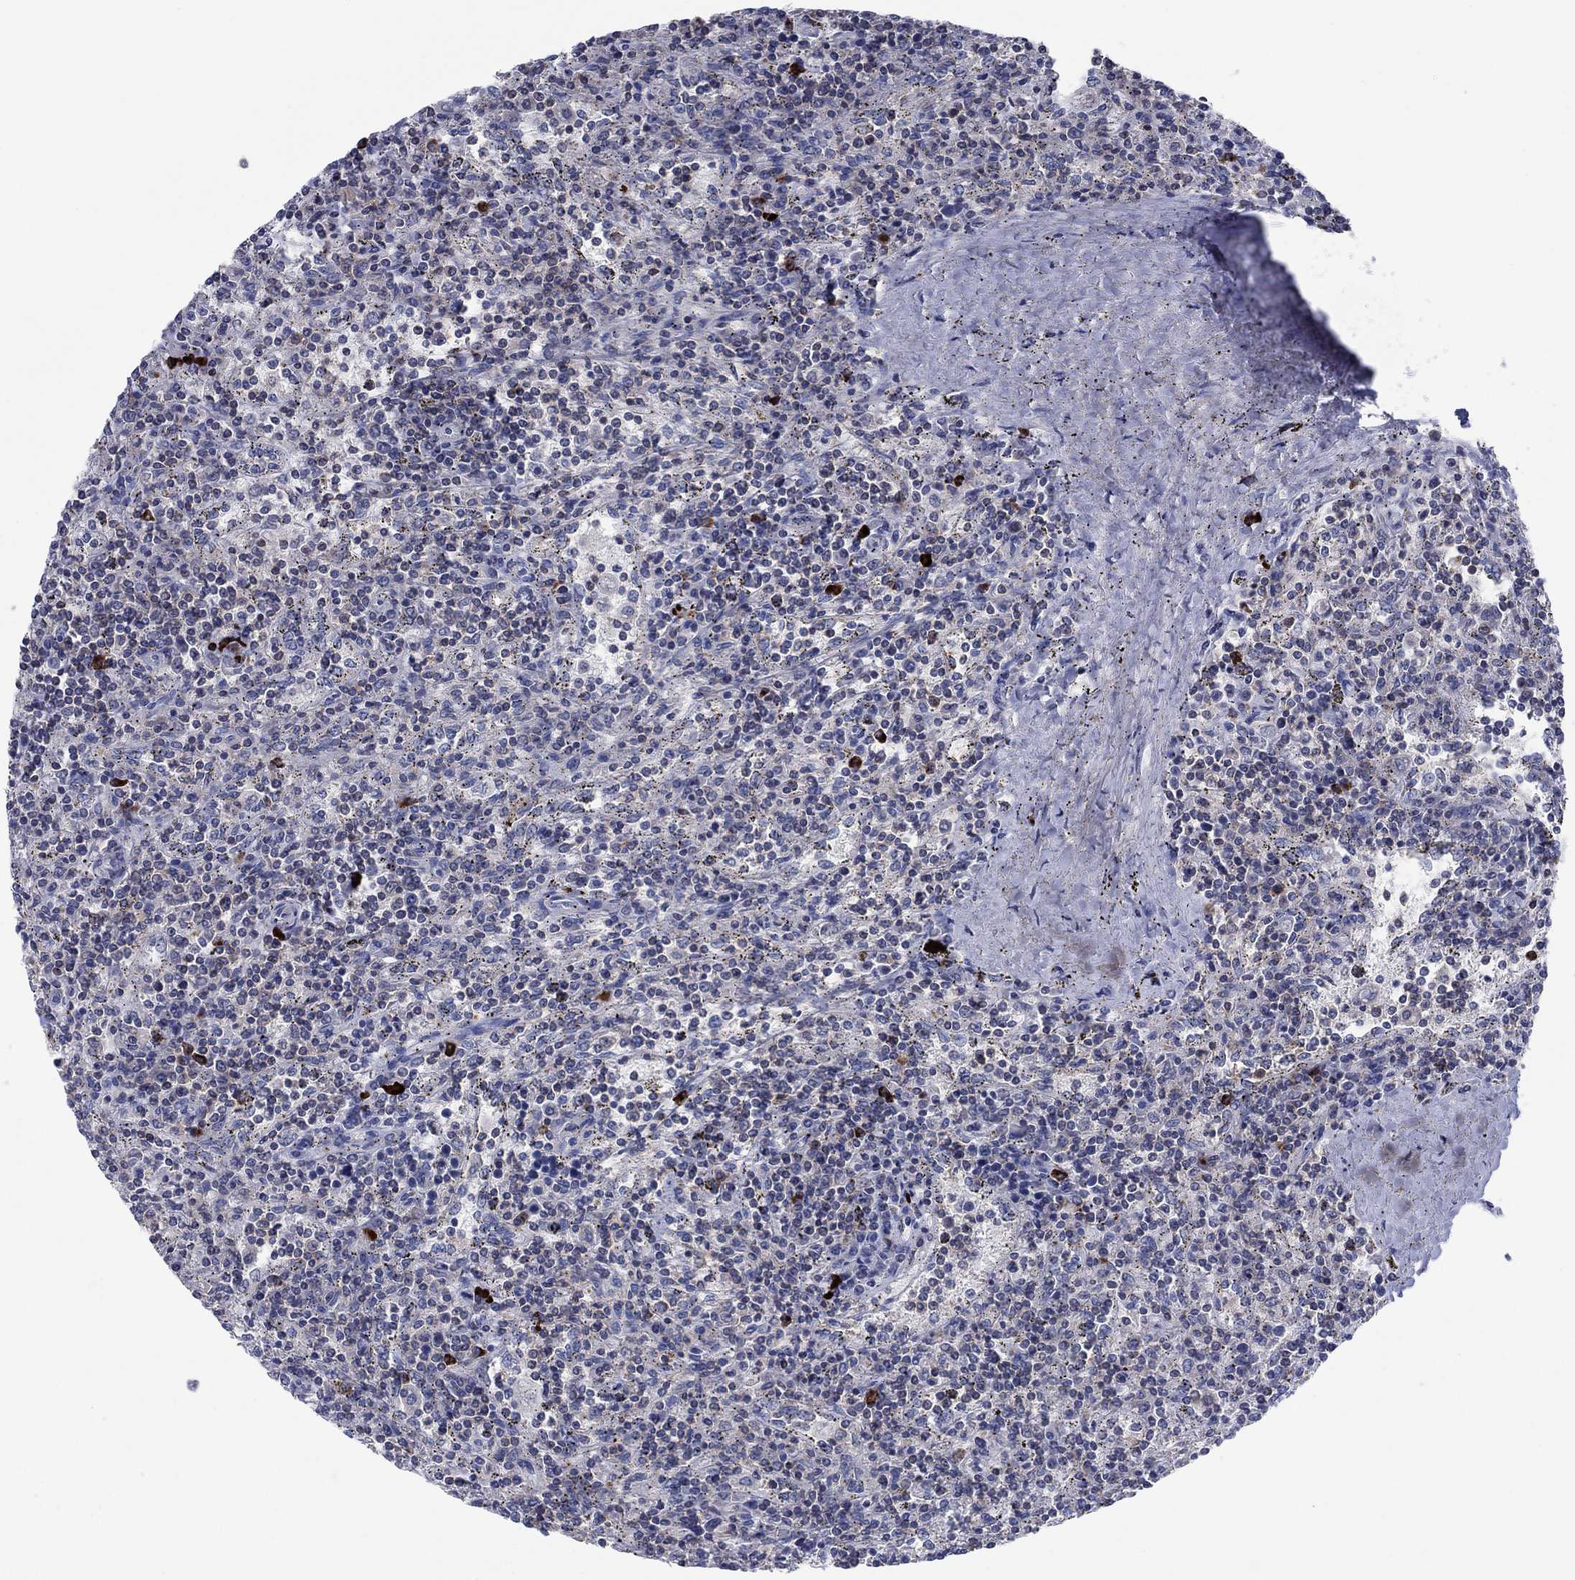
{"staining": {"intensity": "negative", "quantity": "none", "location": "none"}, "tissue": "lymphoma", "cell_type": "Tumor cells", "image_type": "cancer", "snomed": [{"axis": "morphology", "description": "Malignant lymphoma, non-Hodgkin's type, Low grade"}, {"axis": "topography", "description": "Spleen"}], "caption": "Malignant lymphoma, non-Hodgkin's type (low-grade) stained for a protein using IHC reveals no expression tumor cells.", "gene": "PVR", "patient": {"sex": "male", "age": 62}}